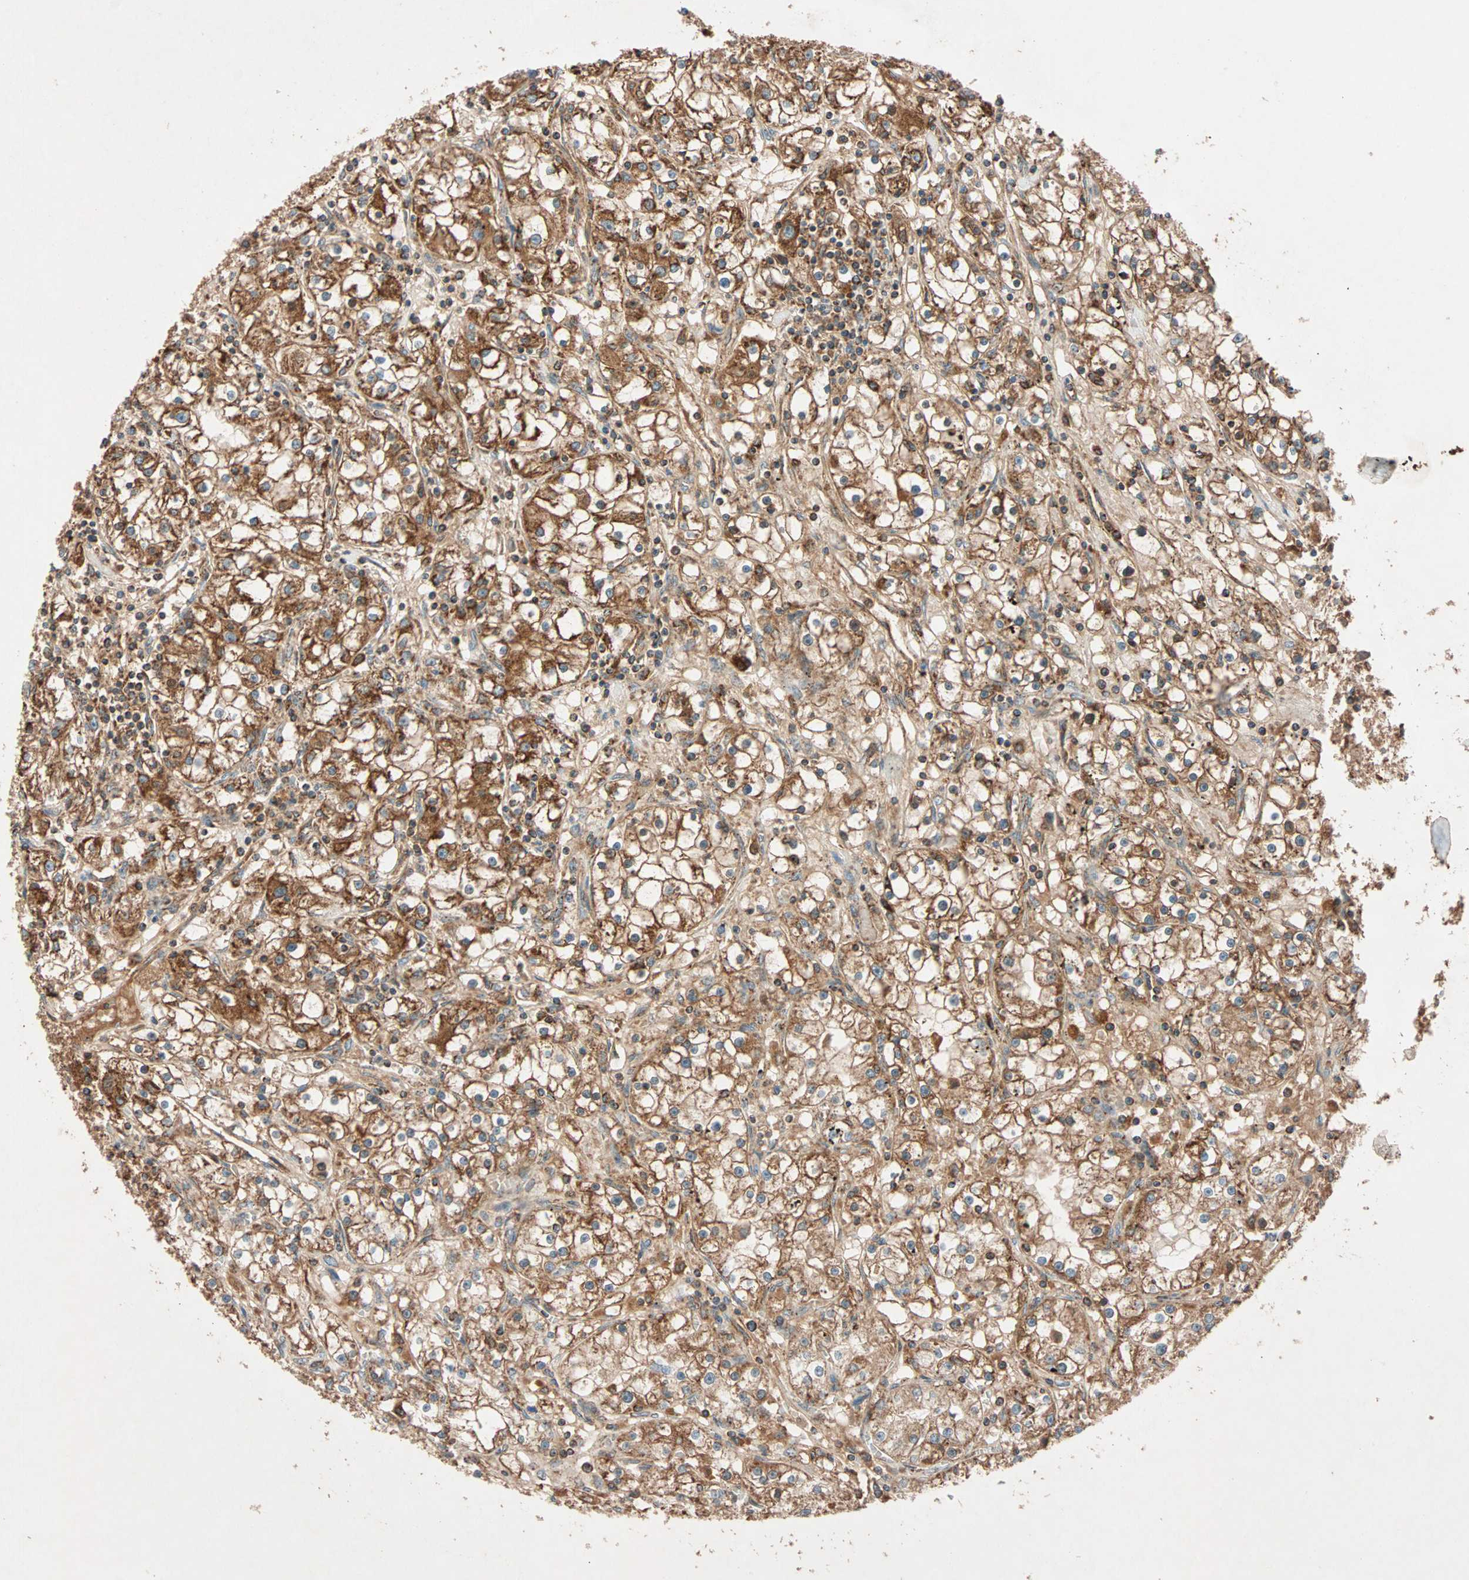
{"staining": {"intensity": "strong", "quantity": ">75%", "location": "cytoplasmic/membranous"}, "tissue": "renal cancer", "cell_type": "Tumor cells", "image_type": "cancer", "snomed": [{"axis": "morphology", "description": "Adenocarcinoma, NOS"}, {"axis": "topography", "description": "Kidney"}], "caption": "Approximately >75% of tumor cells in human adenocarcinoma (renal) display strong cytoplasmic/membranous protein expression as visualized by brown immunohistochemical staining.", "gene": "MAPK1", "patient": {"sex": "male", "age": 56}}